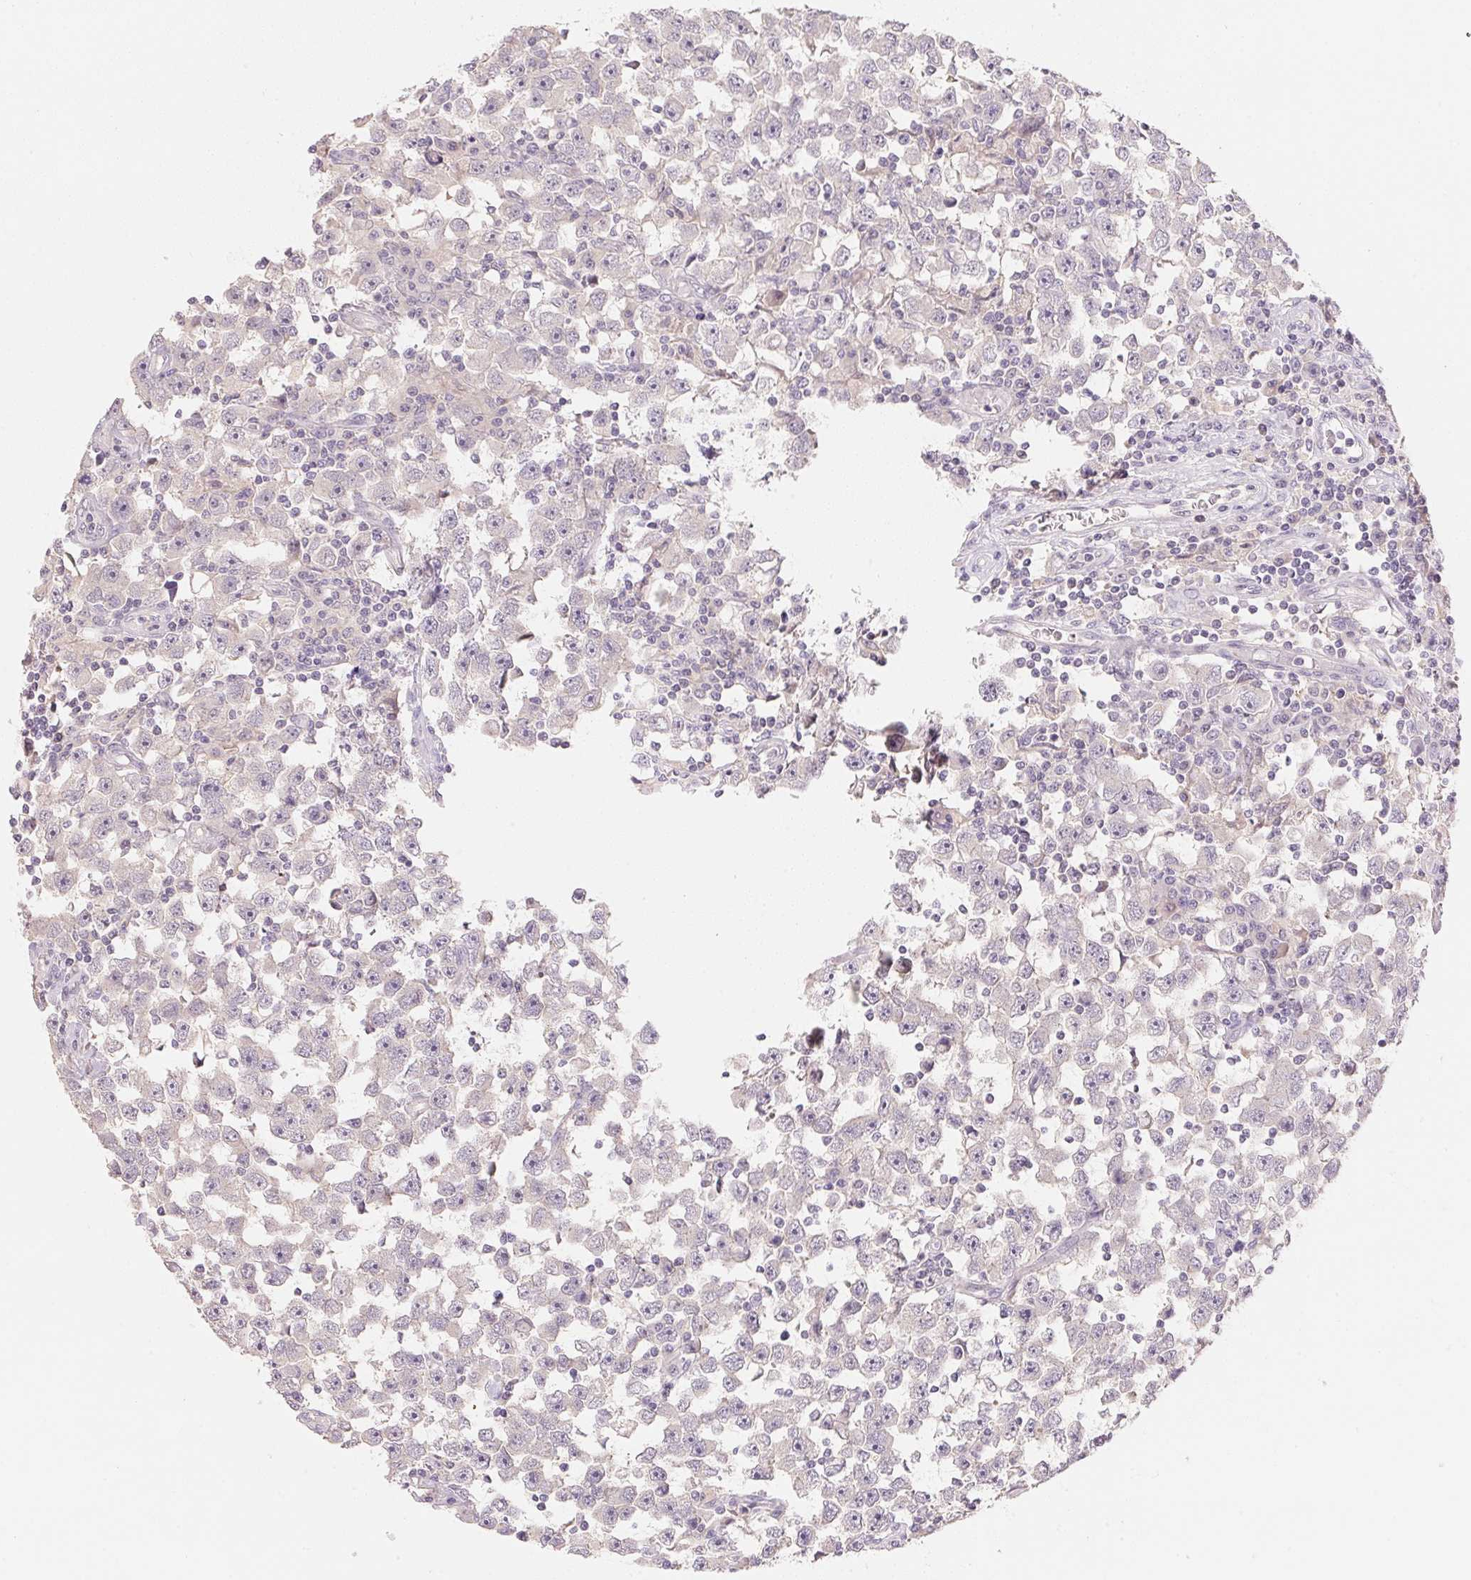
{"staining": {"intensity": "negative", "quantity": "none", "location": "none"}, "tissue": "testis cancer", "cell_type": "Tumor cells", "image_type": "cancer", "snomed": [{"axis": "morphology", "description": "Seminoma, NOS"}, {"axis": "topography", "description": "Testis"}], "caption": "An immunohistochemistry (IHC) micrograph of testis seminoma is shown. There is no staining in tumor cells of testis seminoma.", "gene": "MCOLN3", "patient": {"sex": "male", "age": 33}}